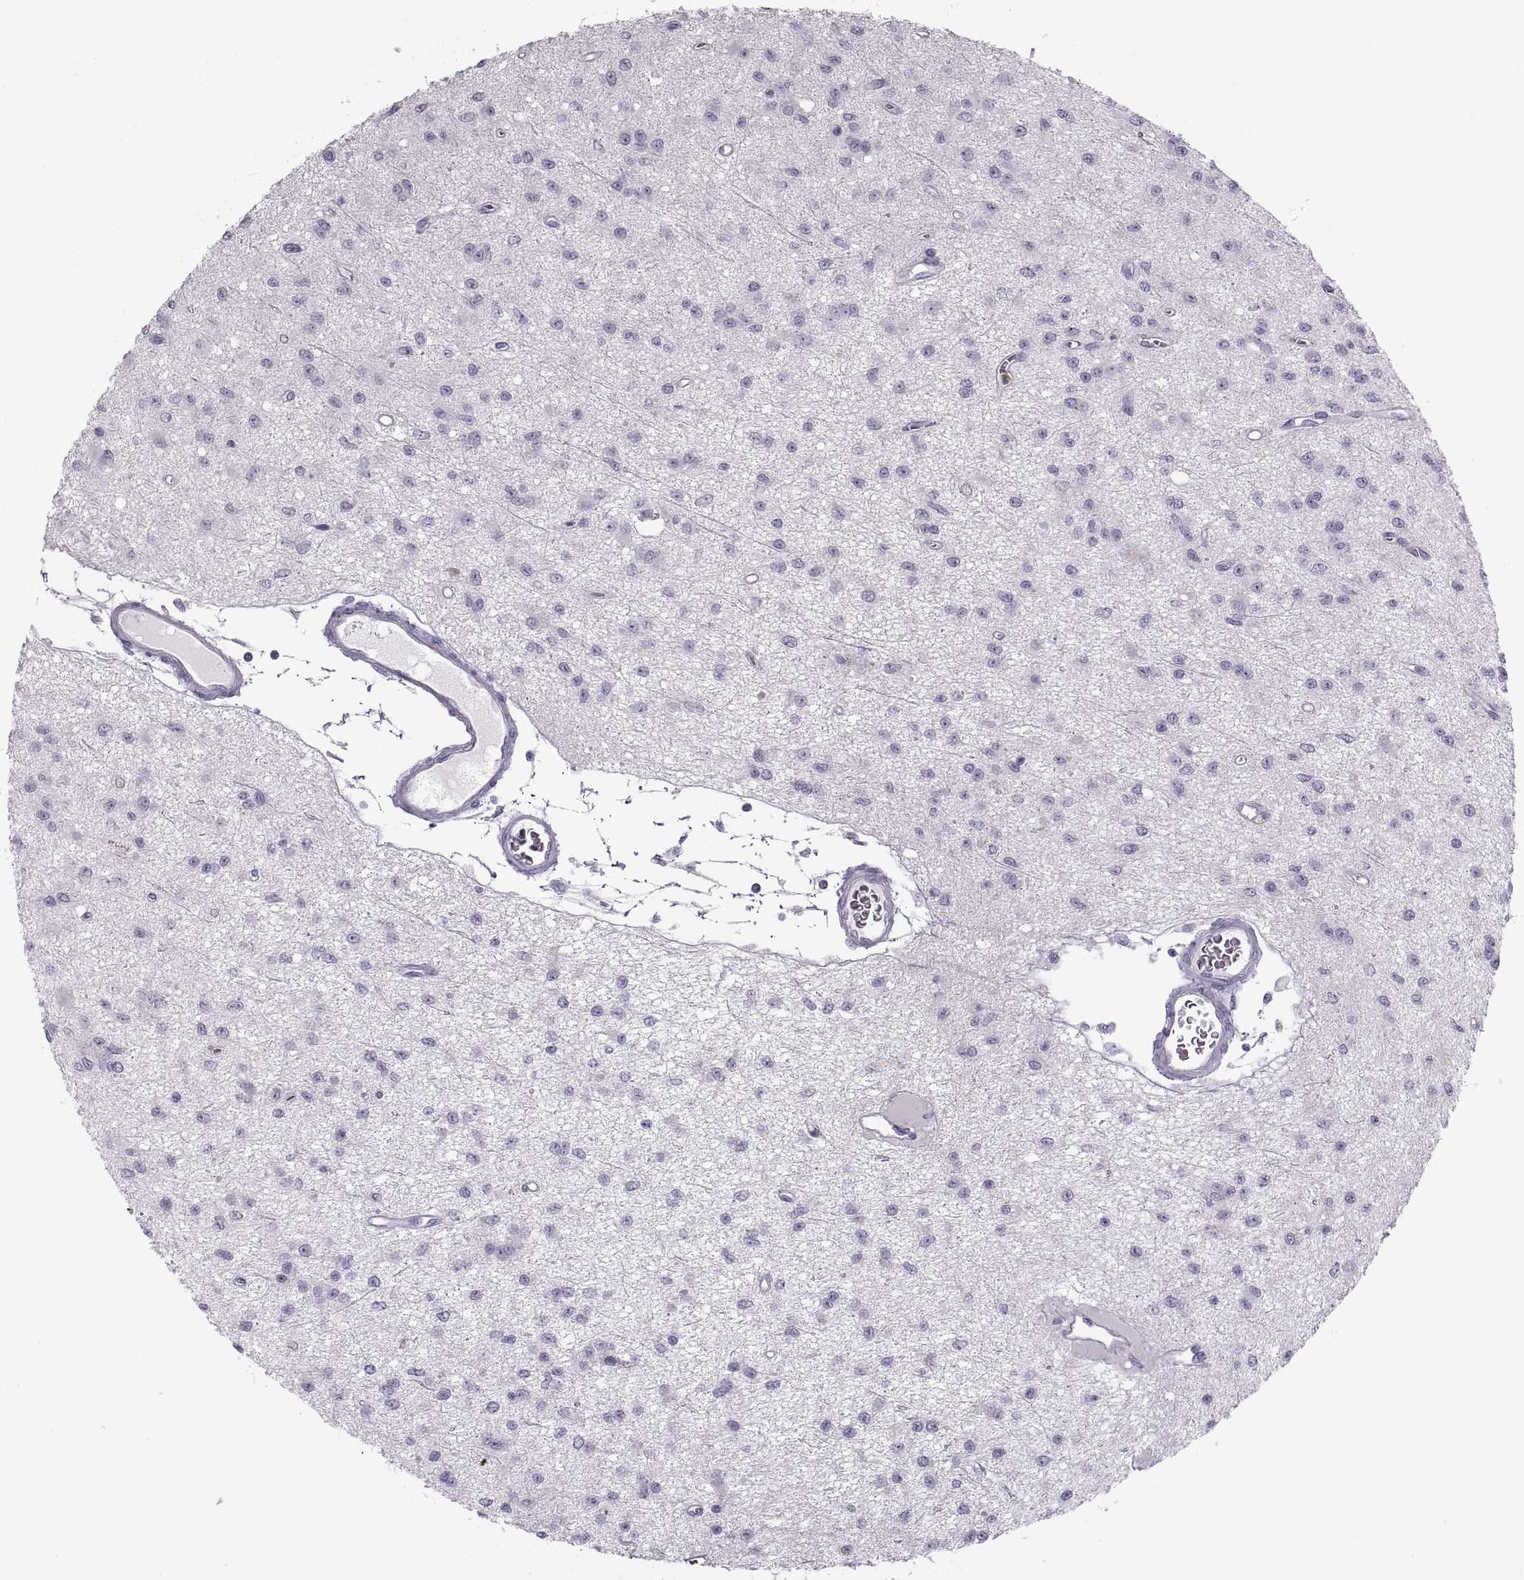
{"staining": {"intensity": "negative", "quantity": "none", "location": "none"}, "tissue": "glioma", "cell_type": "Tumor cells", "image_type": "cancer", "snomed": [{"axis": "morphology", "description": "Glioma, malignant, Low grade"}, {"axis": "topography", "description": "Brain"}], "caption": "Protein analysis of malignant glioma (low-grade) reveals no significant expression in tumor cells.", "gene": "C3orf22", "patient": {"sex": "female", "age": 45}}